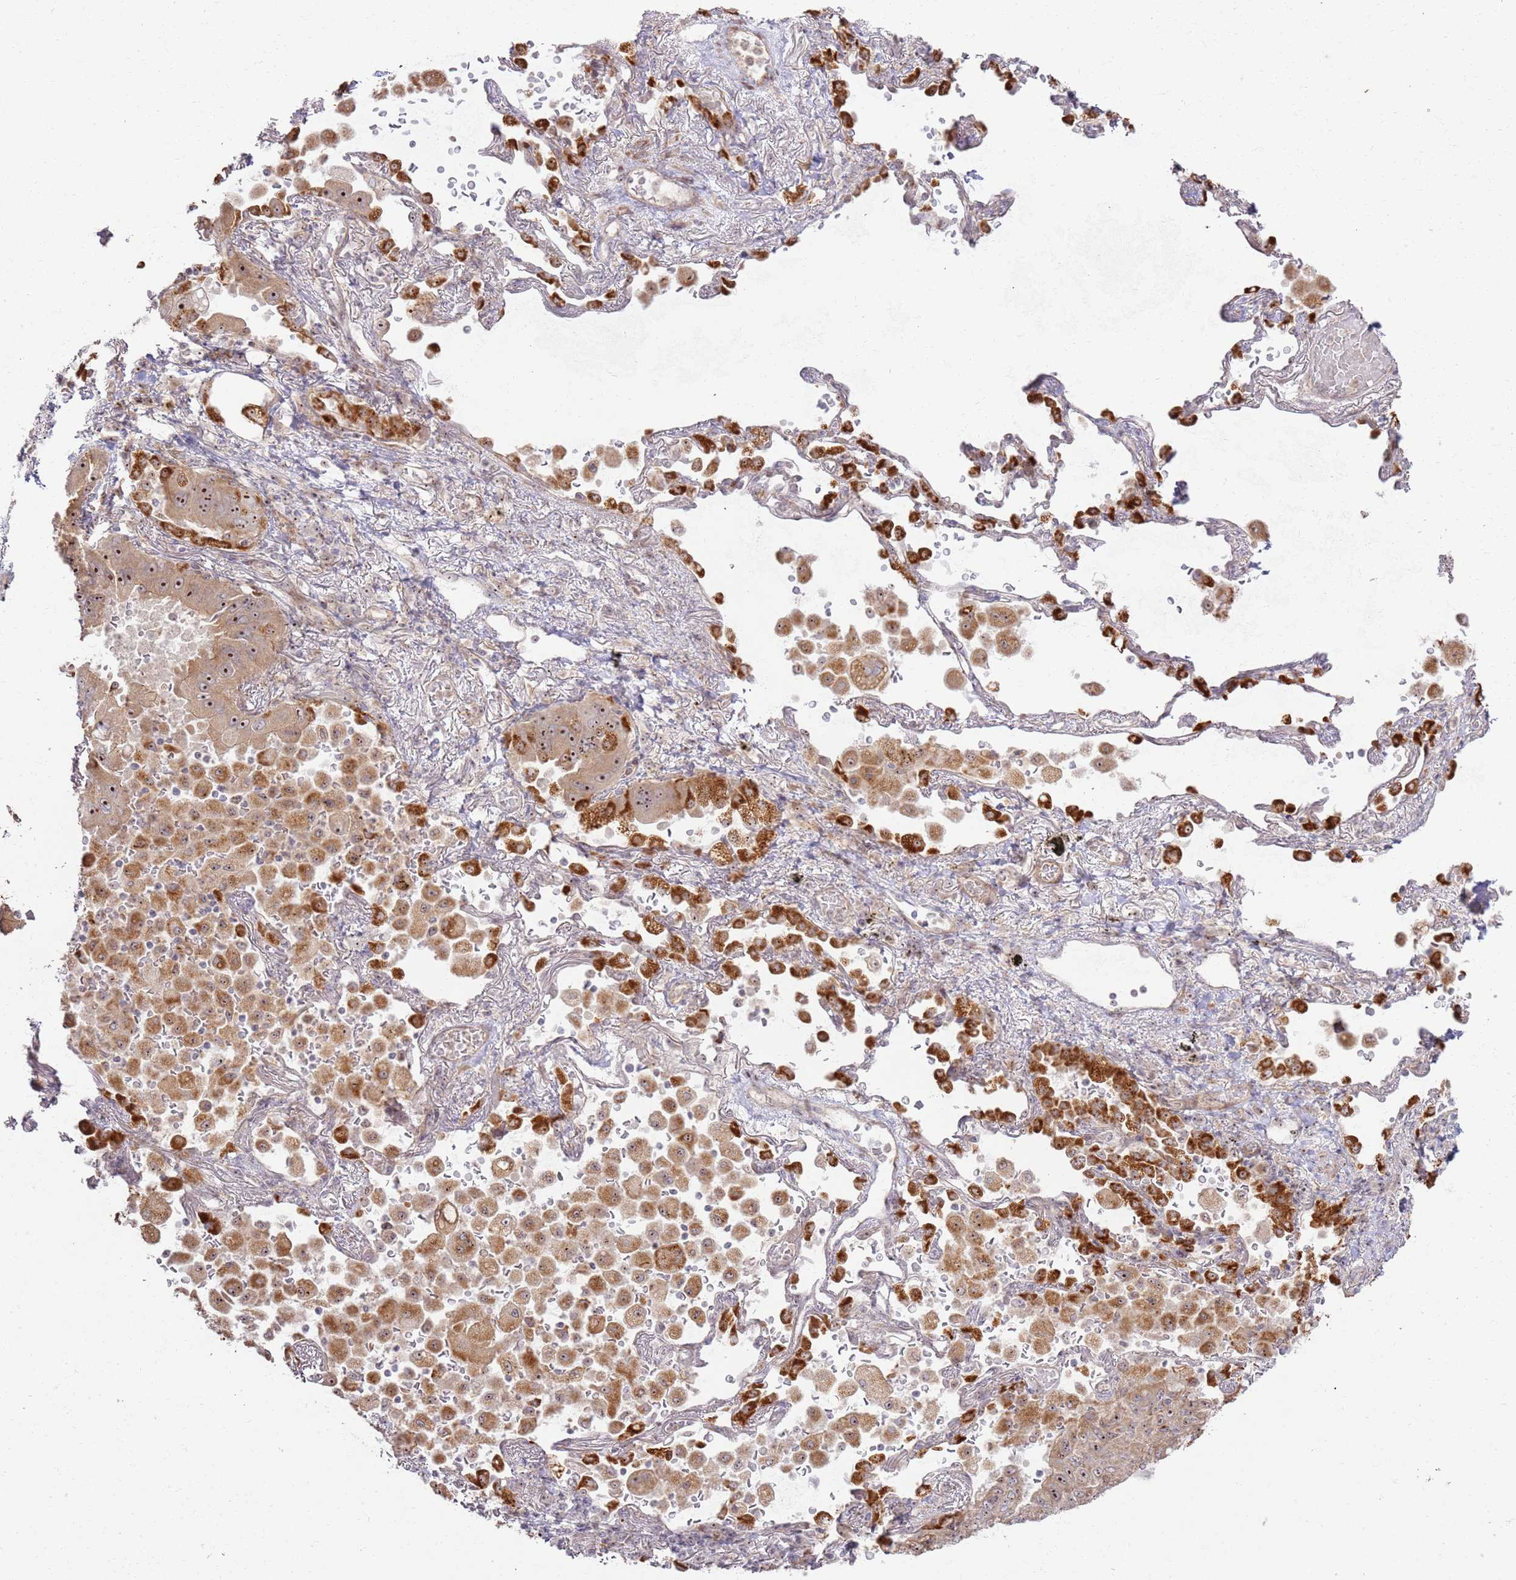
{"staining": {"intensity": "moderate", "quantity": ">75%", "location": "cytoplasmic/membranous,nuclear"}, "tissue": "lung cancer", "cell_type": "Tumor cells", "image_type": "cancer", "snomed": [{"axis": "morphology", "description": "Squamous cell carcinoma, NOS"}, {"axis": "topography", "description": "Lung"}], "caption": "Immunohistochemical staining of lung squamous cell carcinoma exhibits medium levels of moderate cytoplasmic/membranous and nuclear staining in about >75% of tumor cells. (DAB IHC with brightfield microscopy, high magnification).", "gene": "CNPY1", "patient": {"sex": "male", "age": 74}}